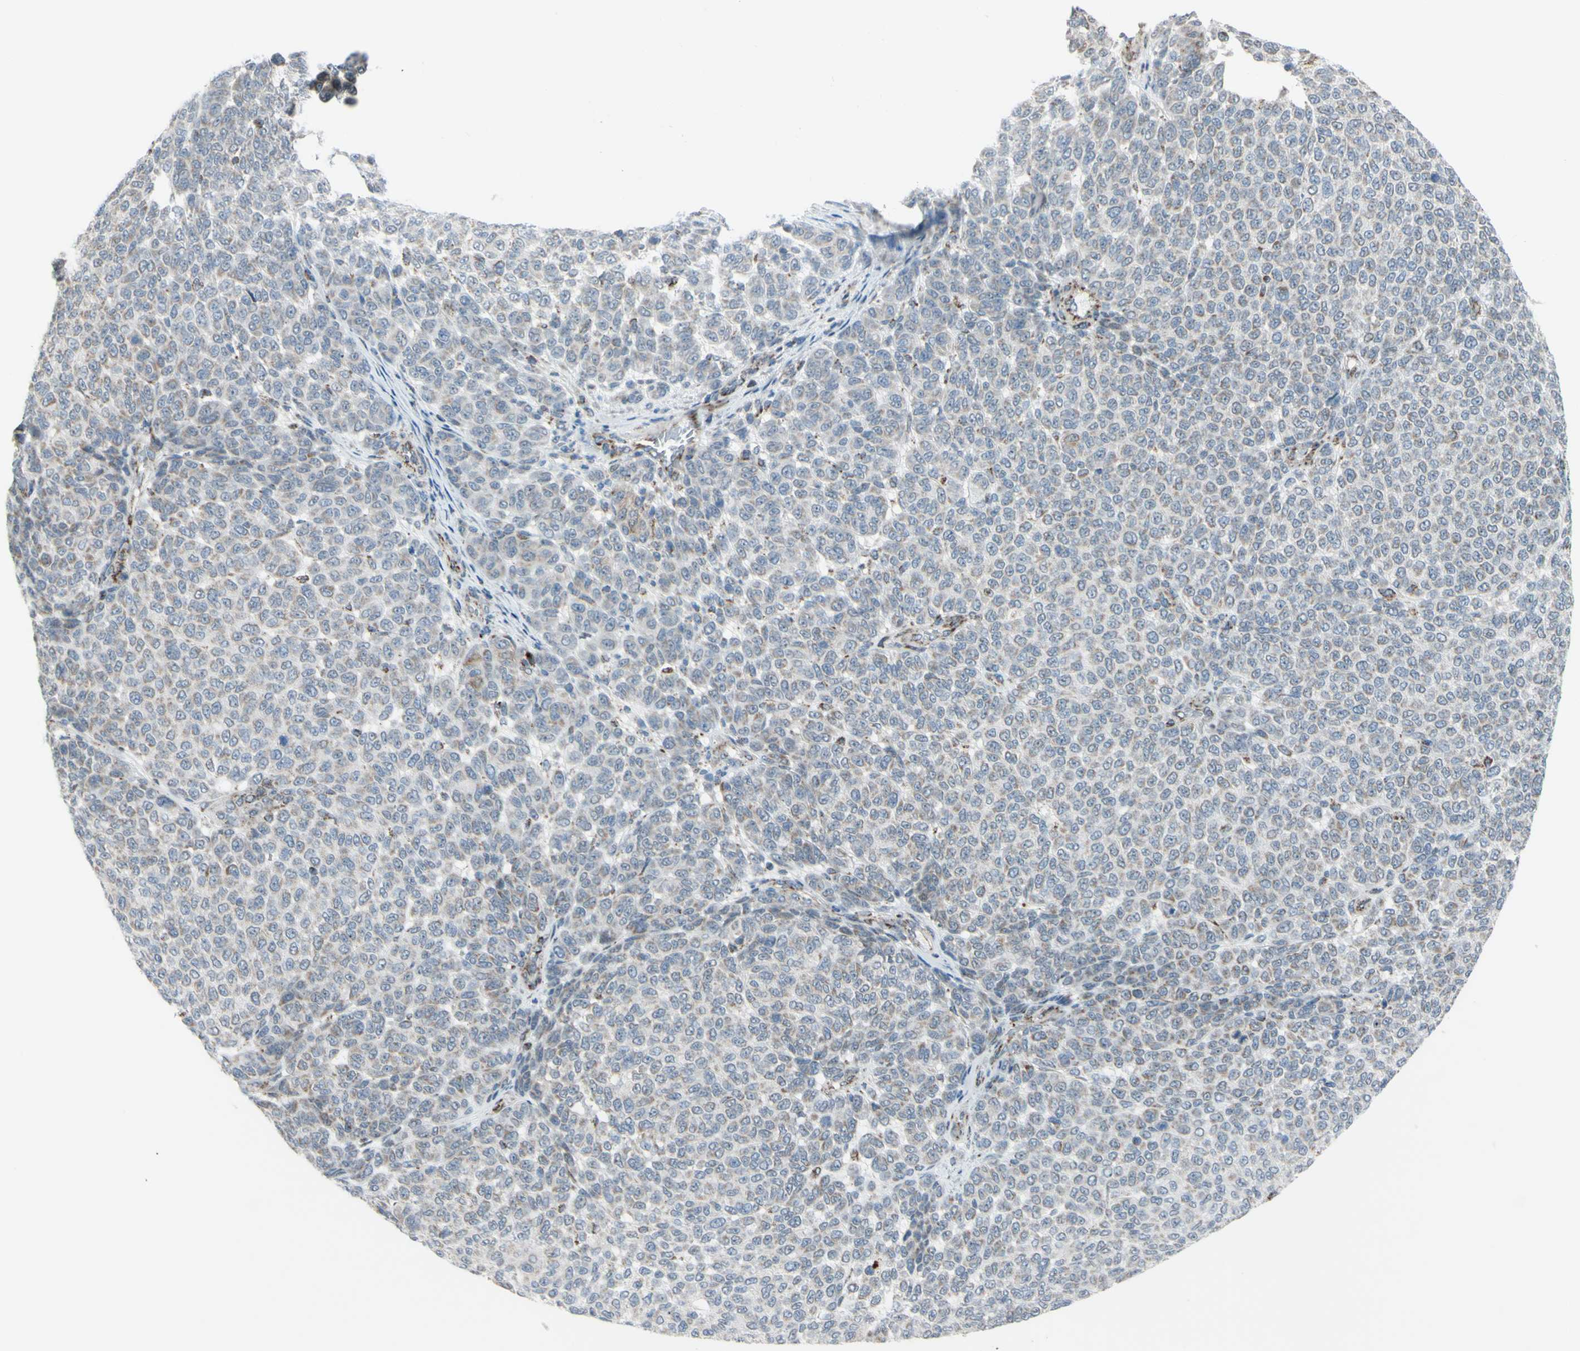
{"staining": {"intensity": "weak", "quantity": "<25%", "location": "cytoplasmic/membranous"}, "tissue": "melanoma", "cell_type": "Tumor cells", "image_type": "cancer", "snomed": [{"axis": "morphology", "description": "Malignant melanoma, NOS"}, {"axis": "topography", "description": "Skin"}], "caption": "Tumor cells show no significant protein staining in melanoma.", "gene": "GLT8D1", "patient": {"sex": "male", "age": 59}}